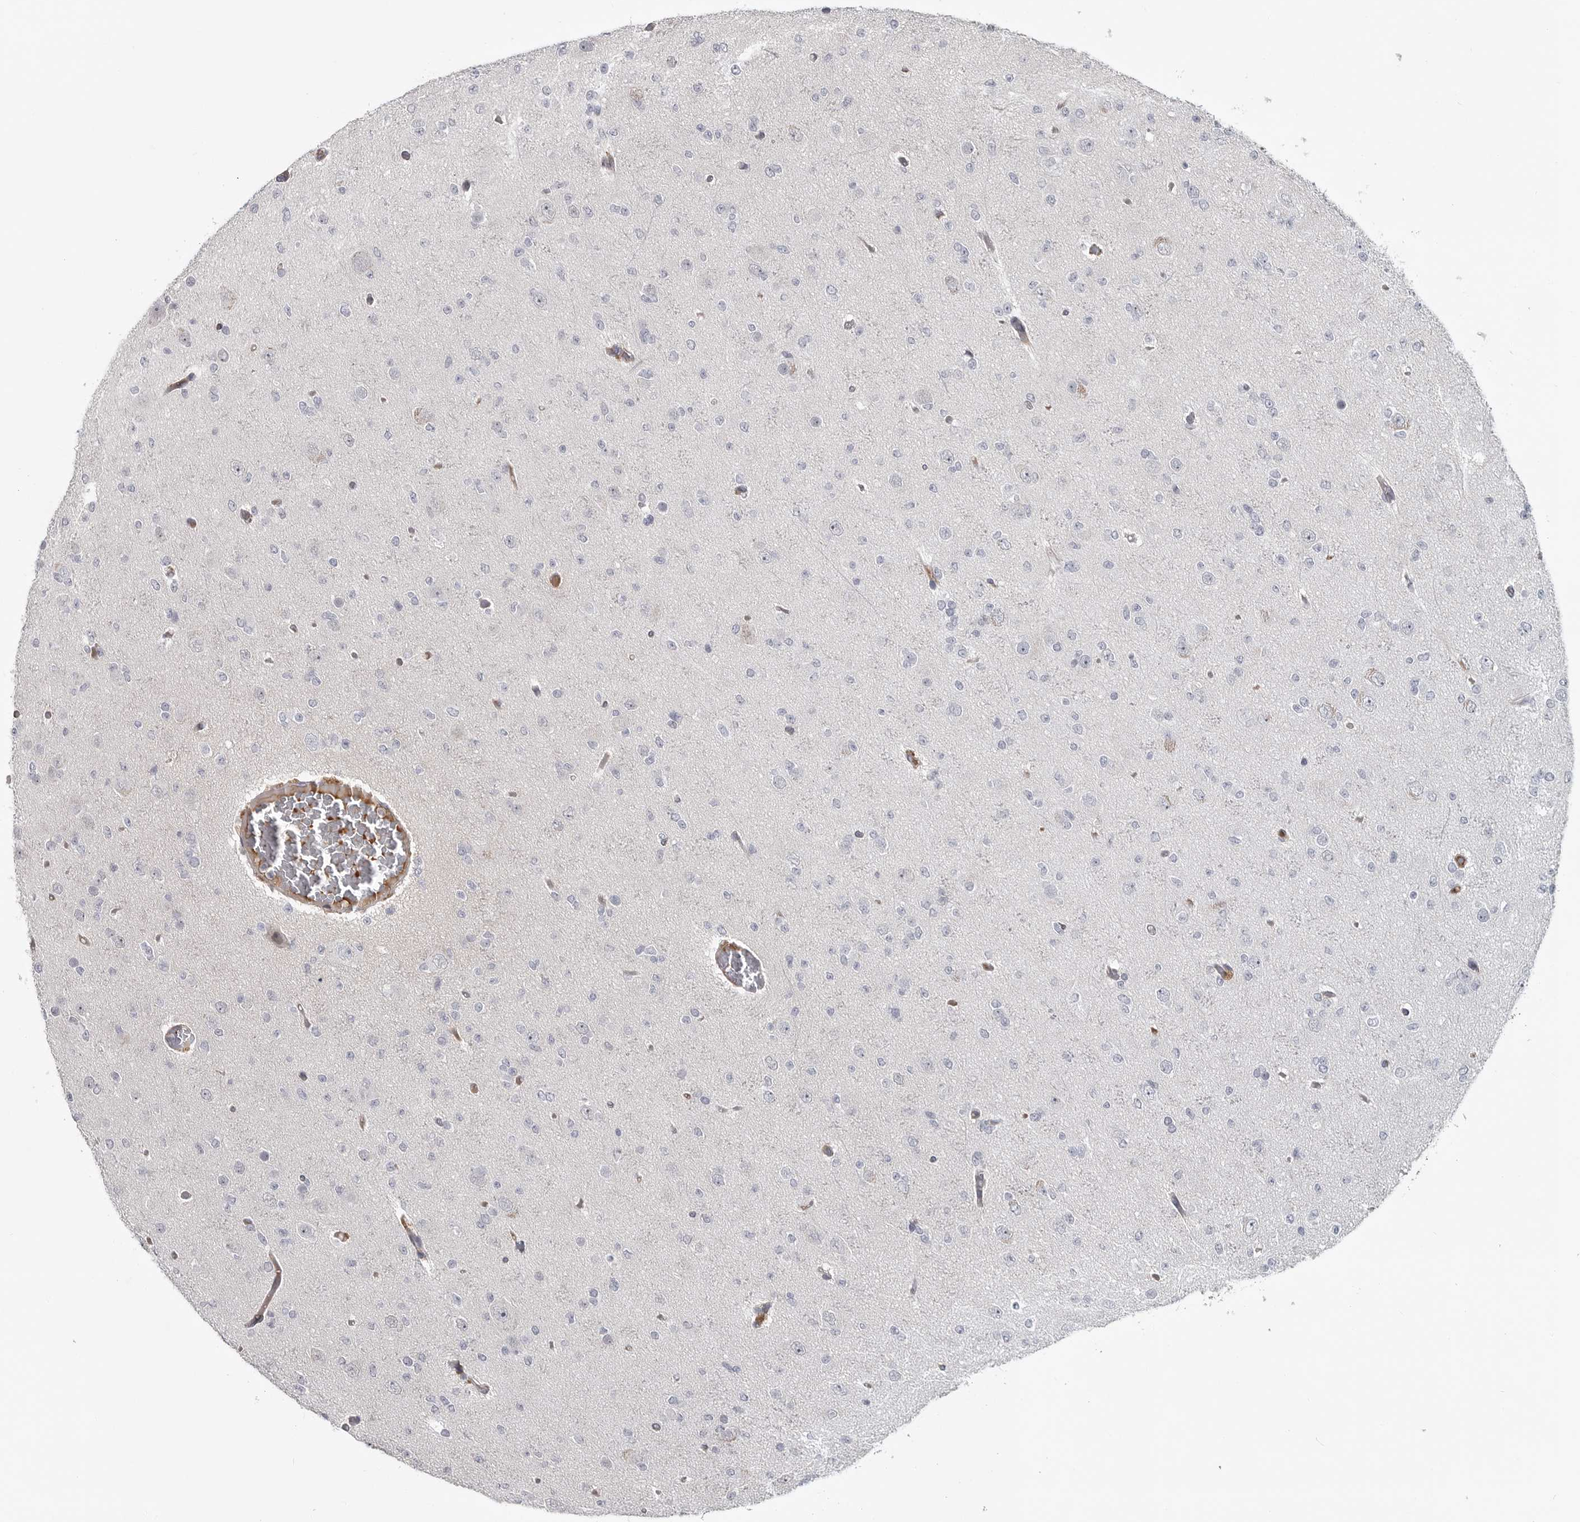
{"staining": {"intensity": "negative", "quantity": "none", "location": "none"}, "tissue": "glioma", "cell_type": "Tumor cells", "image_type": "cancer", "snomed": [{"axis": "morphology", "description": "Glioma, malignant, Low grade"}, {"axis": "topography", "description": "Brain"}], "caption": "Tumor cells are negative for brown protein staining in low-grade glioma (malignant).", "gene": "ZNF277", "patient": {"sex": "female", "age": 22}}